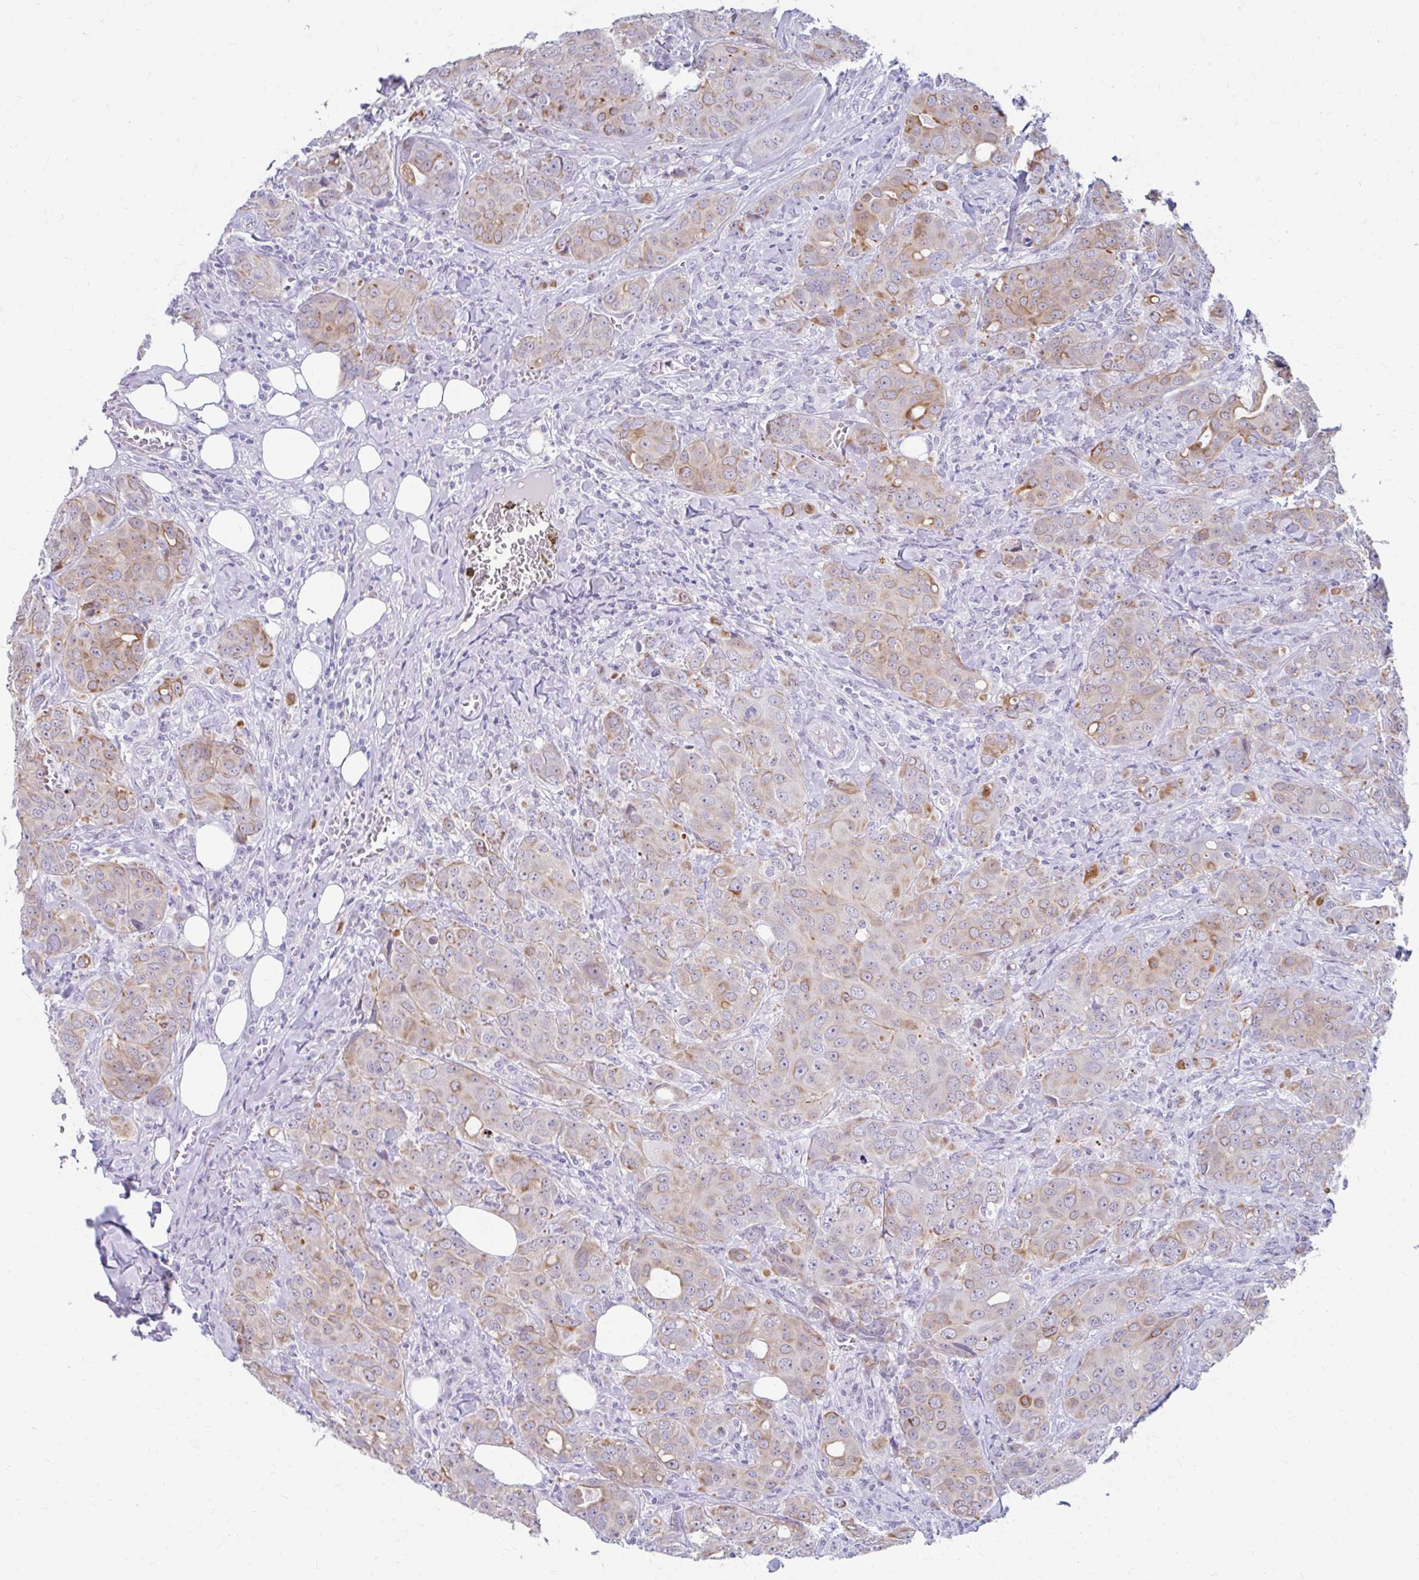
{"staining": {"intensity": "moderate", "quantity": "25%-75%", "location": "cytoplasmic/membranous"}, "tissue": "breast cancer", "cell_type": "Tumor cells", "image_type": "cancer", "snomed": [{"axis": "morphology", "description": "Duct carcinoma"}, {"axis": "topography", "description": "Breast"}], "caption": "Breast cancer stained for a protein exhibits moderate cytoplasmic/membranous positivity in tumor cells. (Brightfield microscopy of DAB IHC at high magnification).", "gene": "RGS16", "patient": {"sex": "female", "age": 43}}